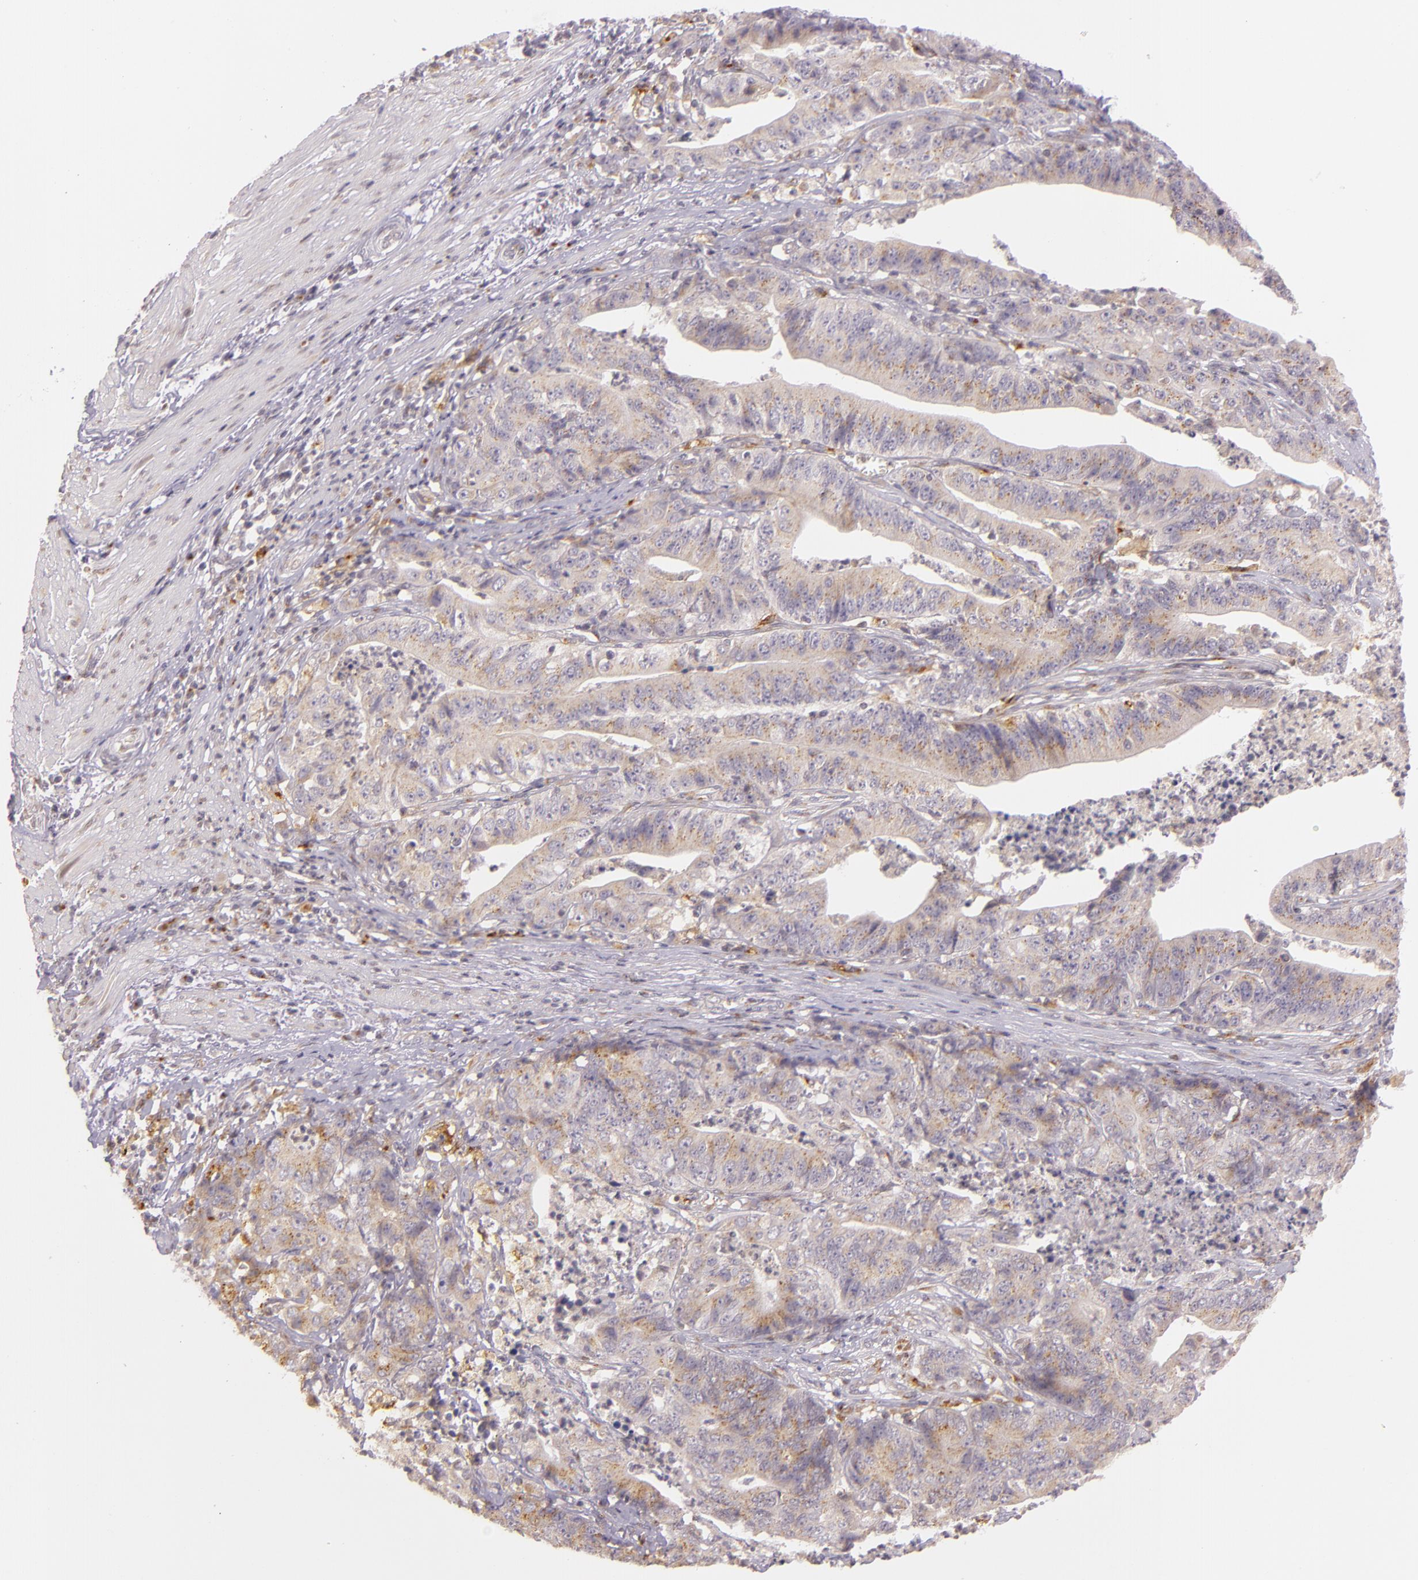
{"staining": {"intensity": "weak", "quantity": ">75%", "location": "cytoplasmic/membranous"}, "tissue": "stomach cancer", "cell_type": "Tumor cells", "image_type": "cancer", "snomed": [{"axis": "morphology", "description": "Adenocarcinoma, NOS"}, {"axis": "topography", "description": "Stomach, lower"}], "caption": "Stomach adenocarcinoma tissue displays weak cytoplasmic/membranous positivity in approximately >75% of tumor cells Immunohistochemistry (ihc) stains the protein of interest in brown and the nuclei are stained blue.", "gene": "LGMN", "patient": {"sex": "female", "age": 86}}